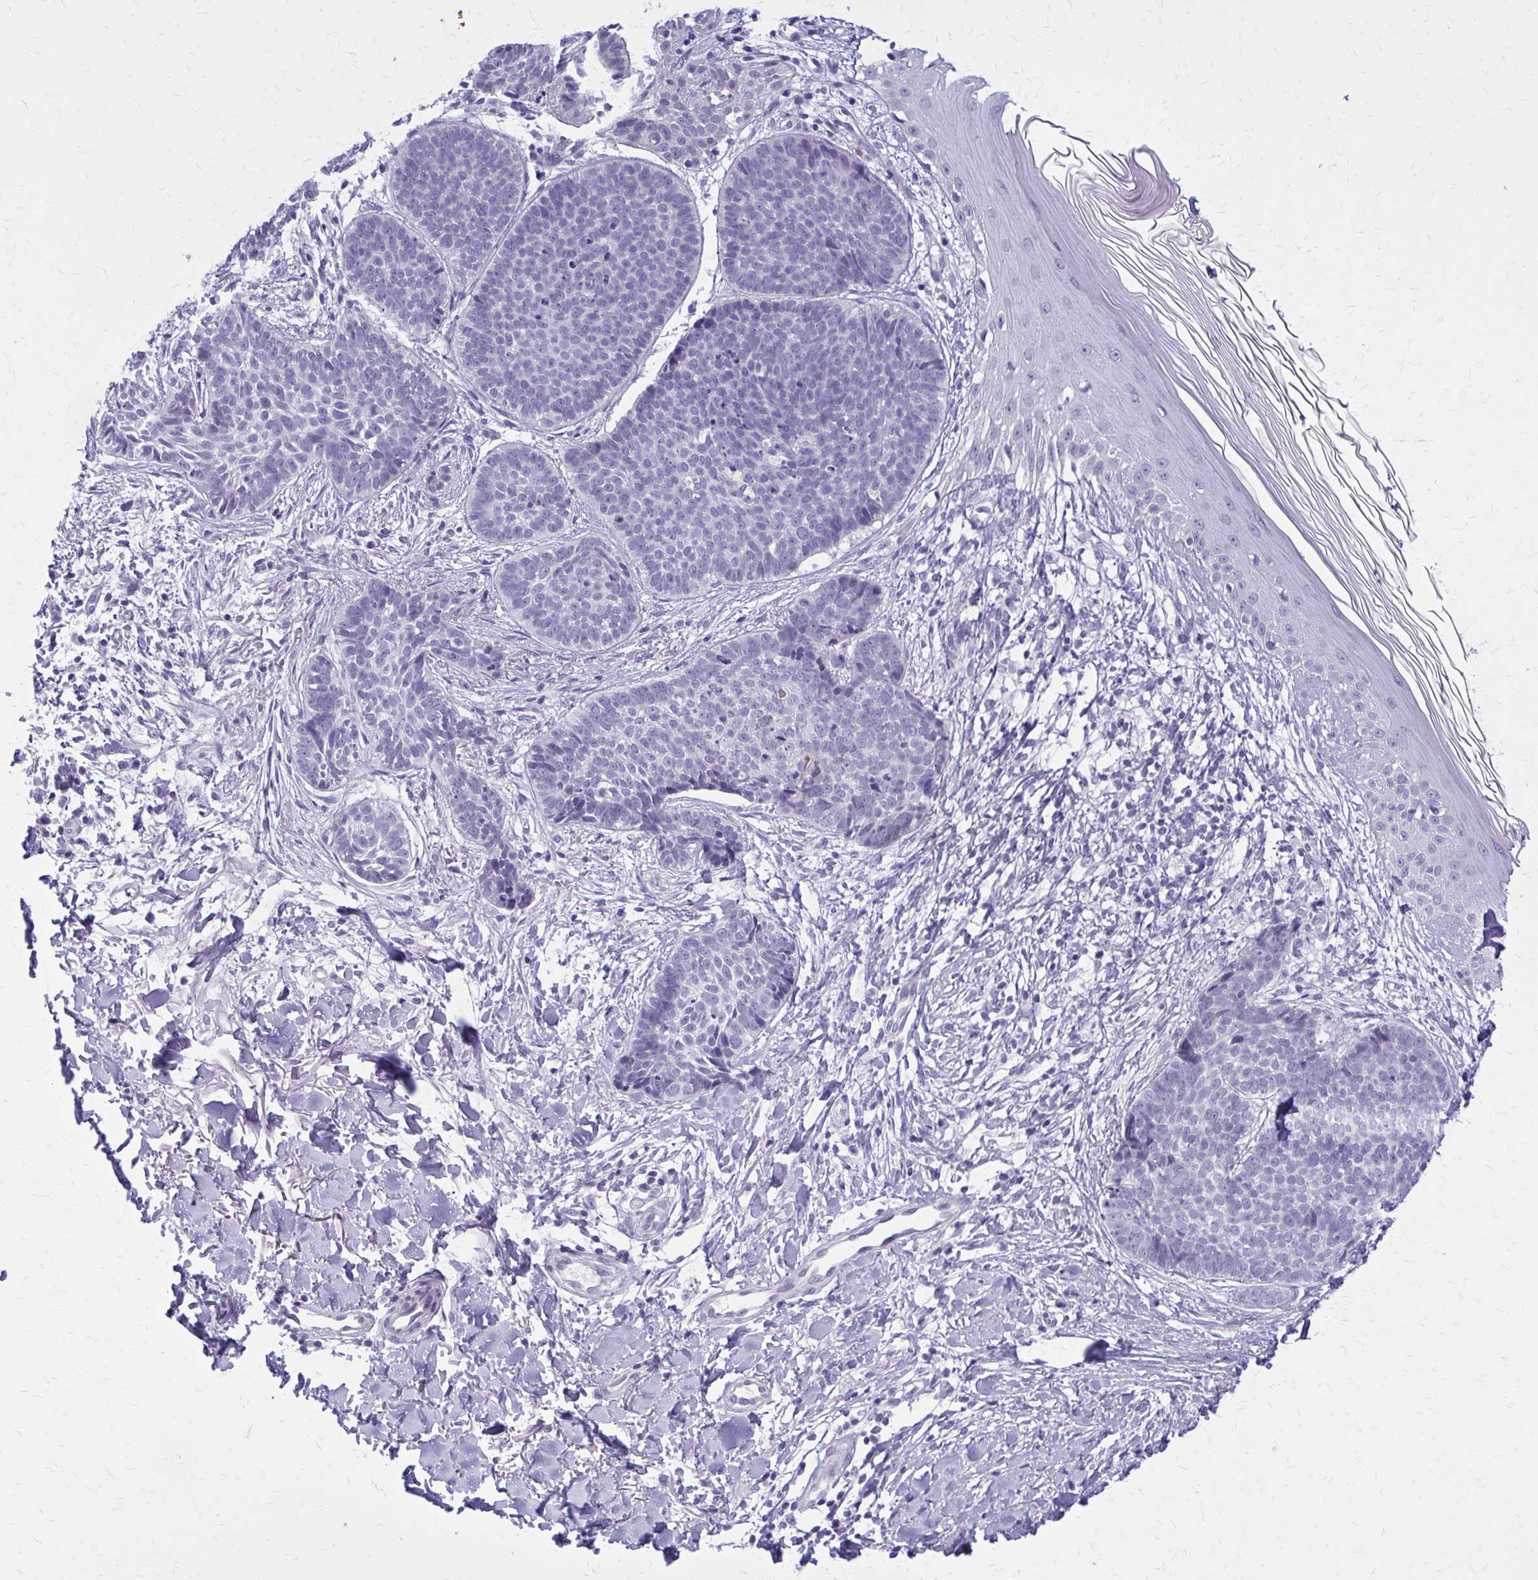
{"staining": {"intensity": "negative", "quantity": "none", "location": "none"}, "tissue": "skin cancer", "cell_type": "Tumor cells", "image_type": "cancer", "snomed": [{"axis": "morphology", "description": "Basal cell carcinoma"}, {"axis": "topography", "description": "Skin"}, {"axis": "topography", "description": "Skin of back"}], "caption": "Immunohistochemistry (IHC) photomicrograph of skin cancer (basal cell carcinoma) stained for a protein (brown), which demonstrates no expression in tumor cells.", "gene": "CASQ2", "patient": {"sex": "male", "age": 81}}